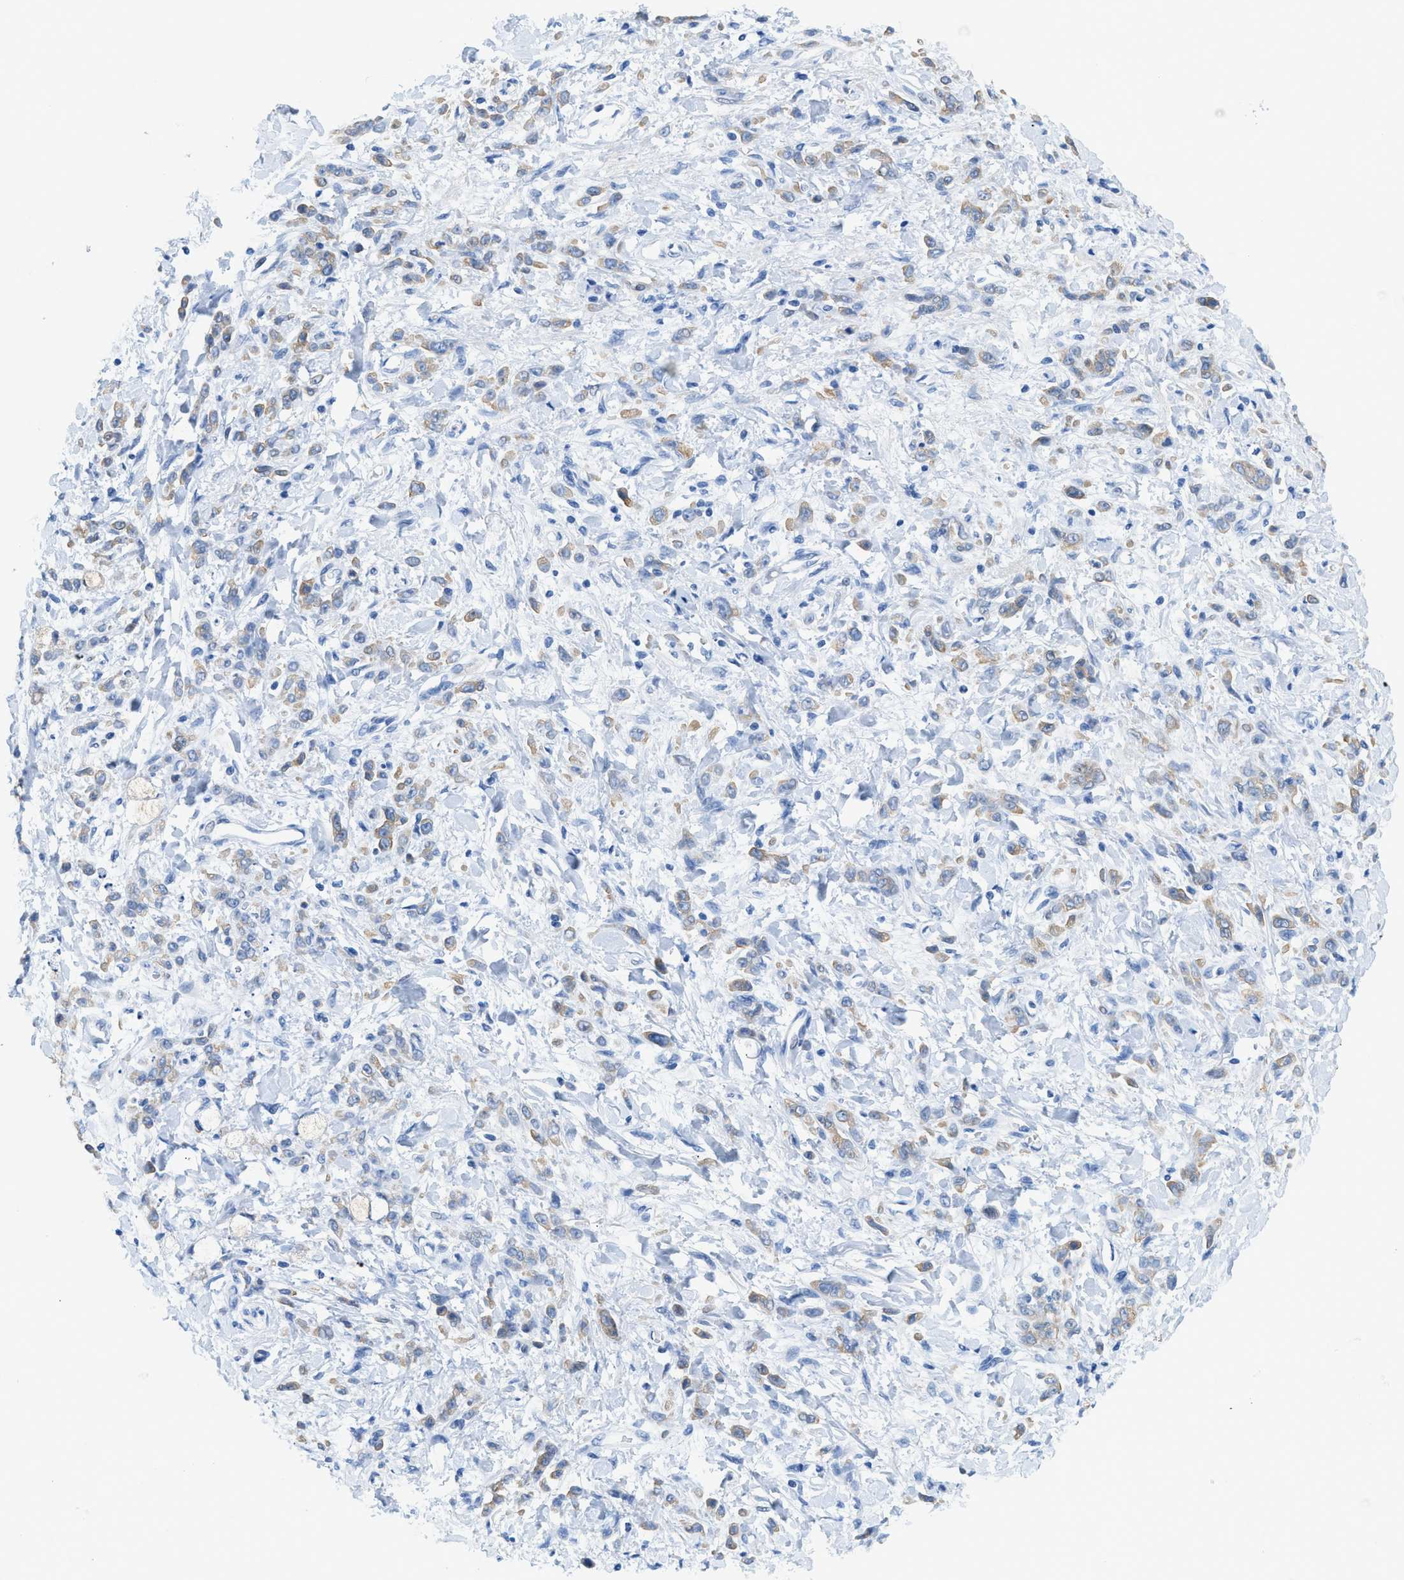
{"staining": {"intensity": "weak", "quantity": "25%-75%", "location": "cytoplasmic/membranous"}, "tissue": "stomach cancer", "cell_type": "Tumor cells", "image_type": "cancer", "snomed": [{"axis": "morphology", "description": "Normal tissue, NOS"}, {"axis": "morphology", "description": "Adenocarcinoma, NOS"}, {"axis": "topography", "description": "Stomach"}], "caption": "Adenocarcinoma (stomach) stained for a protein demonstrates weak cytoplasmic/membranous positivity in tumor cells. The protein is shown in brown color, while the nuclei are stained blue.", "gene": "BPGM", "patient": {"sex": "male", "age": 82}}